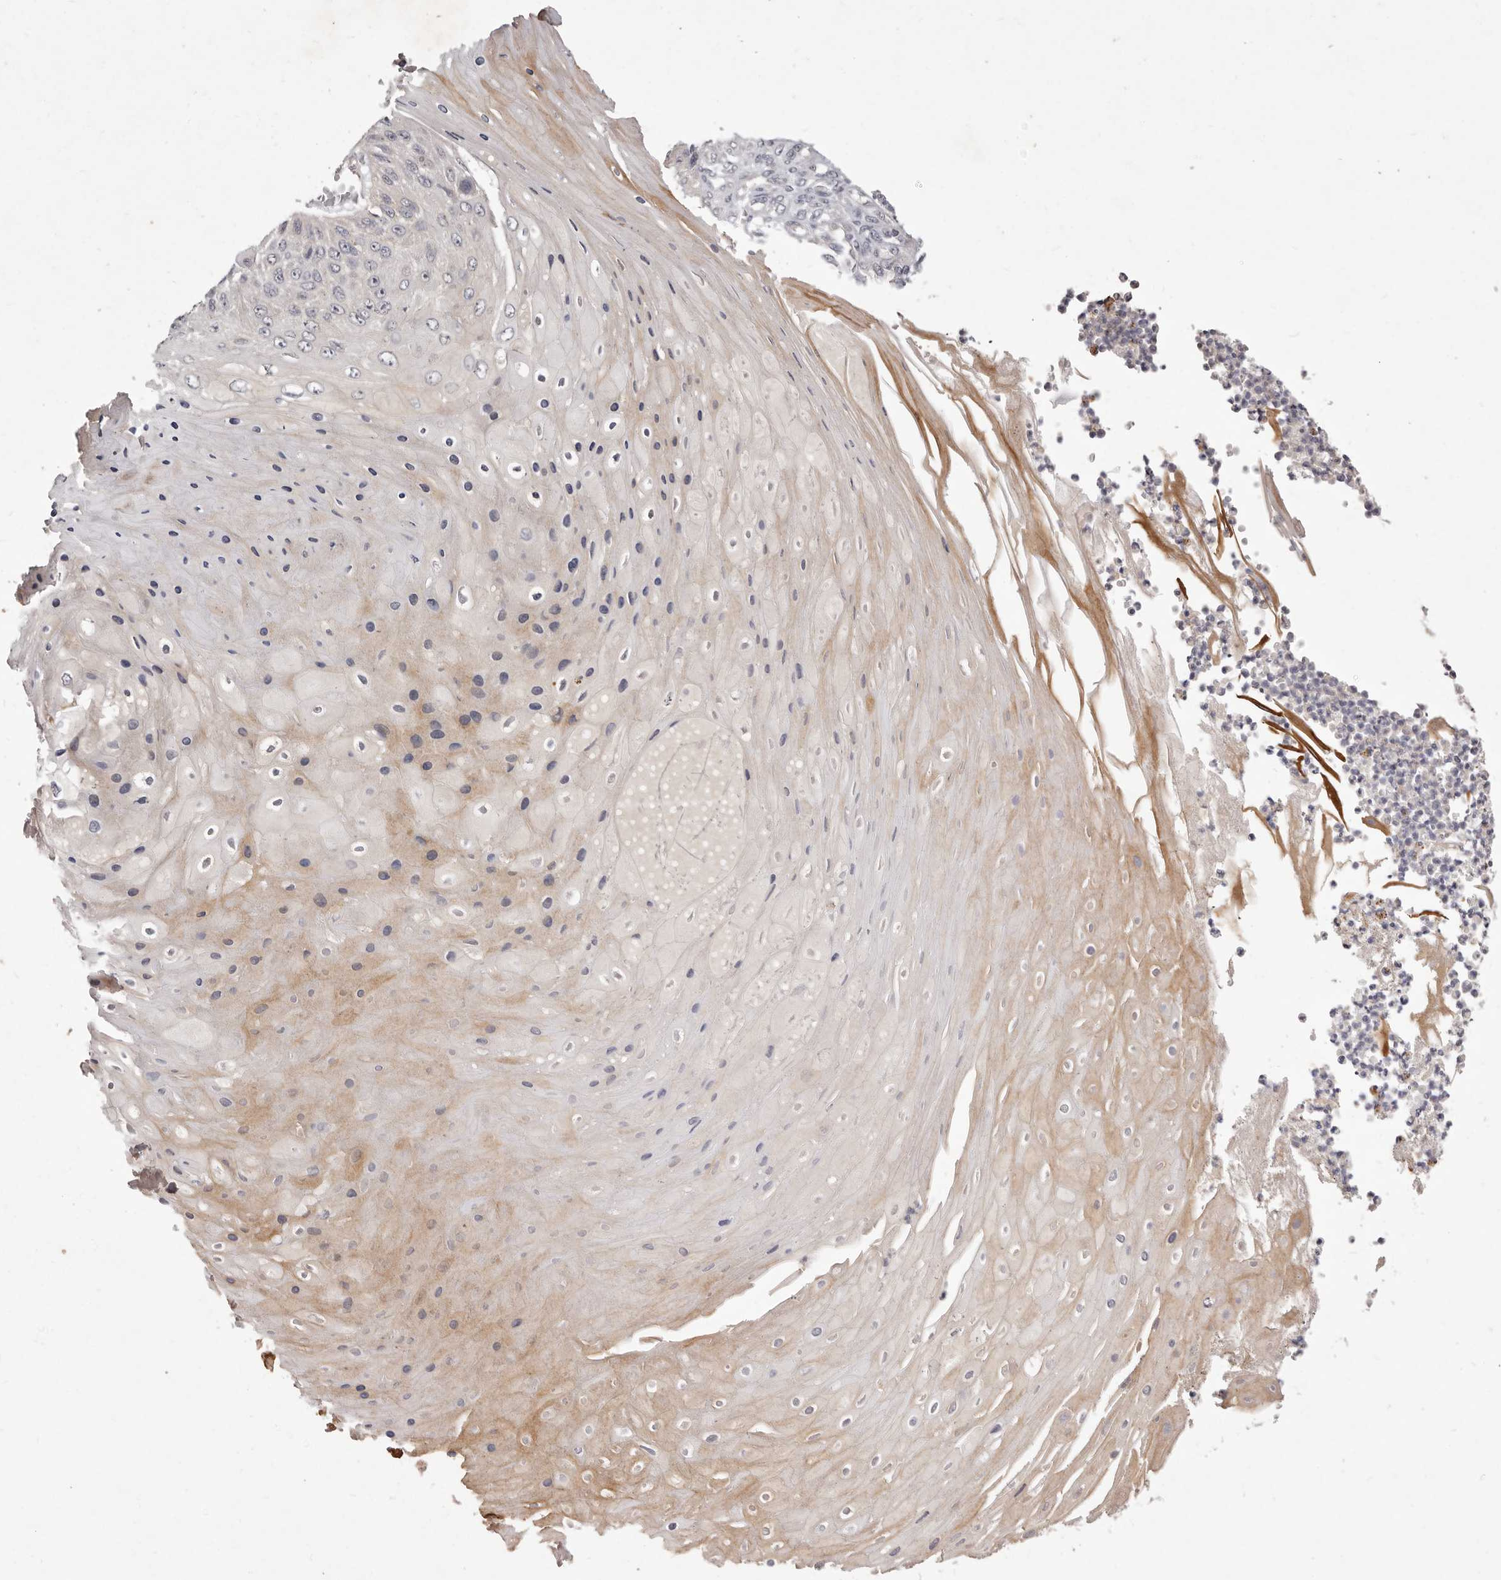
{"staining": {"intensity": "negative", "quantity": "none", "location": "none"}, "tissue": "skin cancer", "cell_type": "Tumor cells", "image_type": "cancer", "snomed": [{"axis": "morphology", "description": "Squamous cell carcinoma, NOS"}, {"axis": "topography", "description": "Skin"}], "caption": "A photomicrograph of human skin squamous cell carcinoma is negative for staining in tumor cells.", "gene": "GARNL3", "patient": {"sex": "female", "age": 88}}